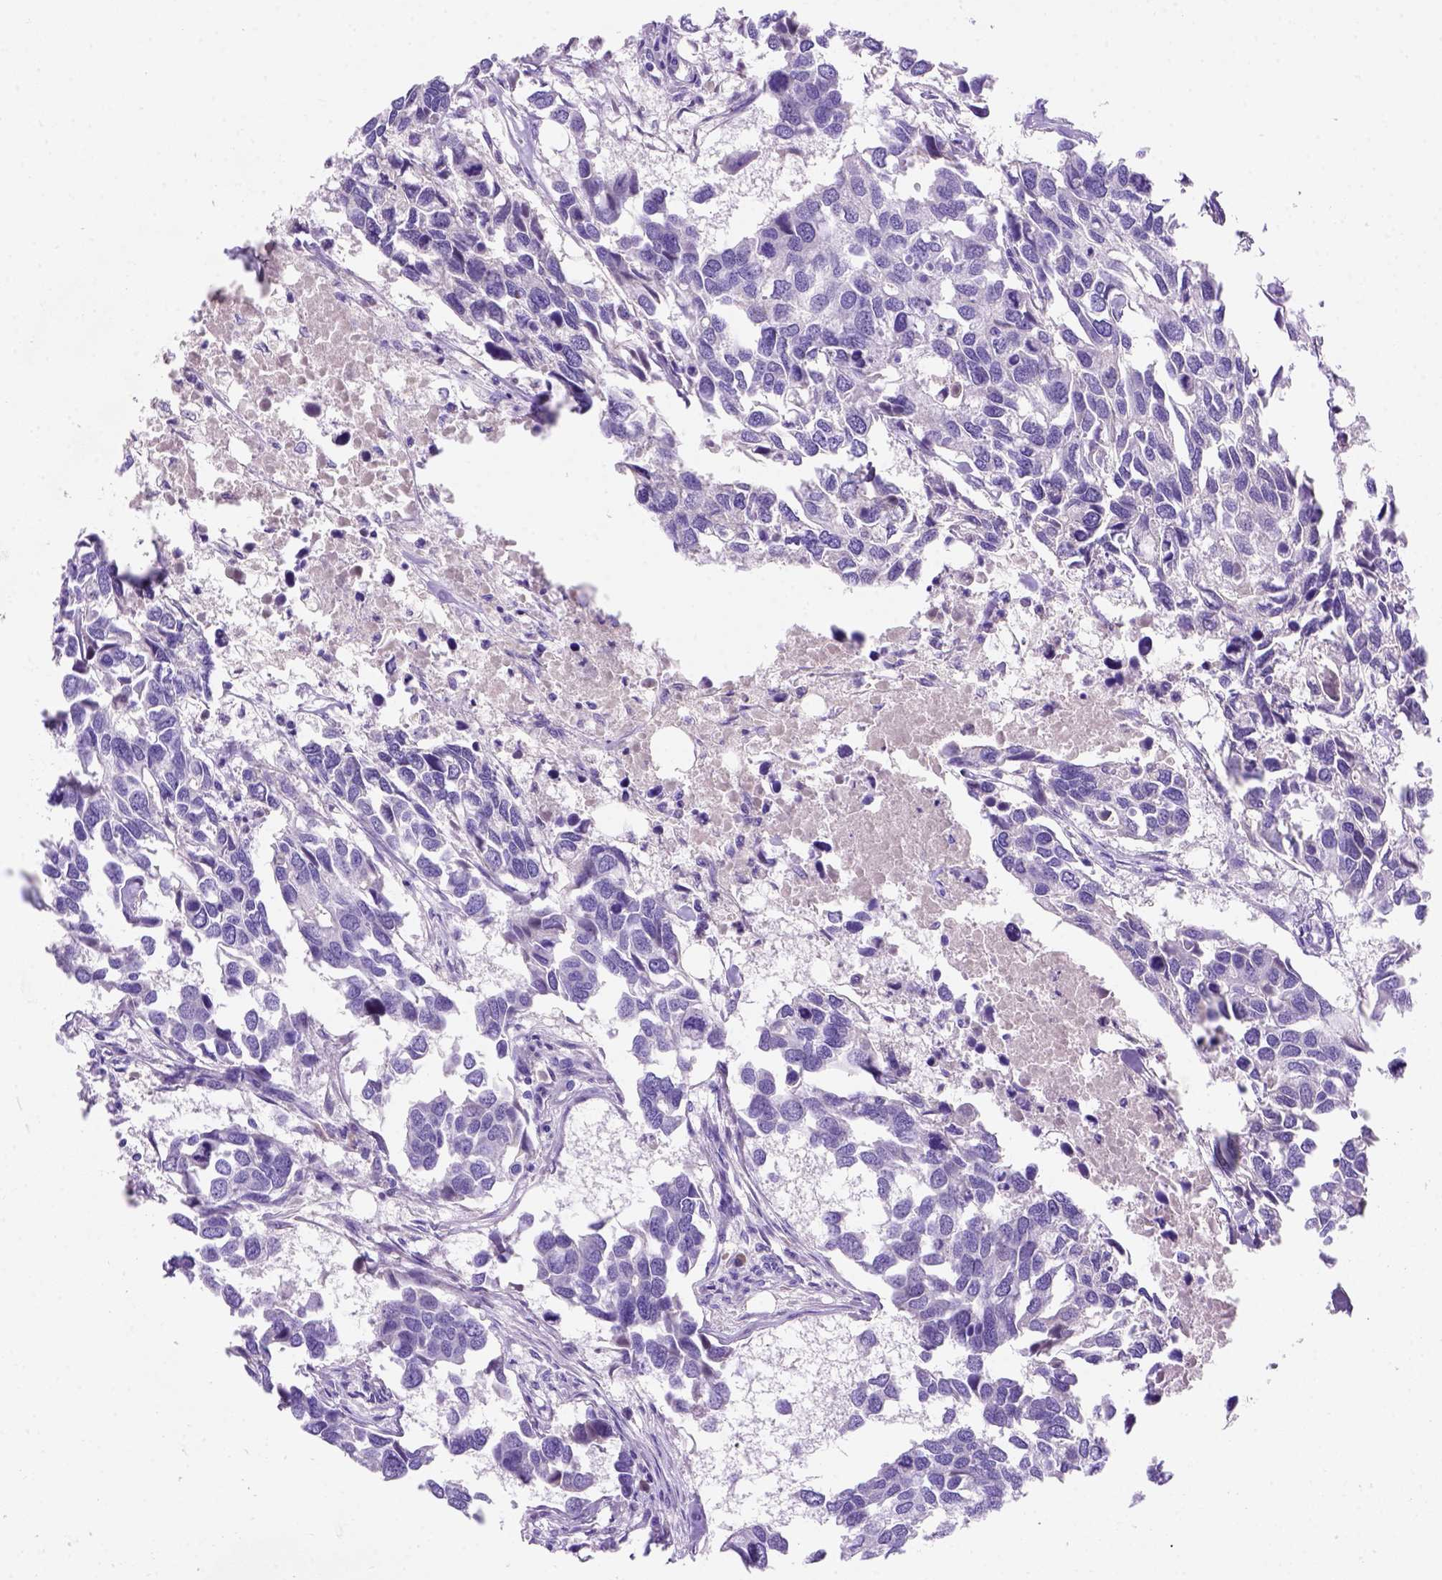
{"staining": {"intensity": "negative", "quantity": "none", "location": "none"}, "tissue": "breast cancer", "cell_type": "Tumor cells", "image_type": "cancer", "snomed": [{"axis": "morphology", "description": "Duct carcinoma"}, {"axis": "topography", "description": "Breast"}], "caption": "This is an IHC image of breast cancer (intraductal carcinoma). There is no staining in tumor cells.", "gene": "FAM81B", "patient": {"sex": "female", "age": 83}}